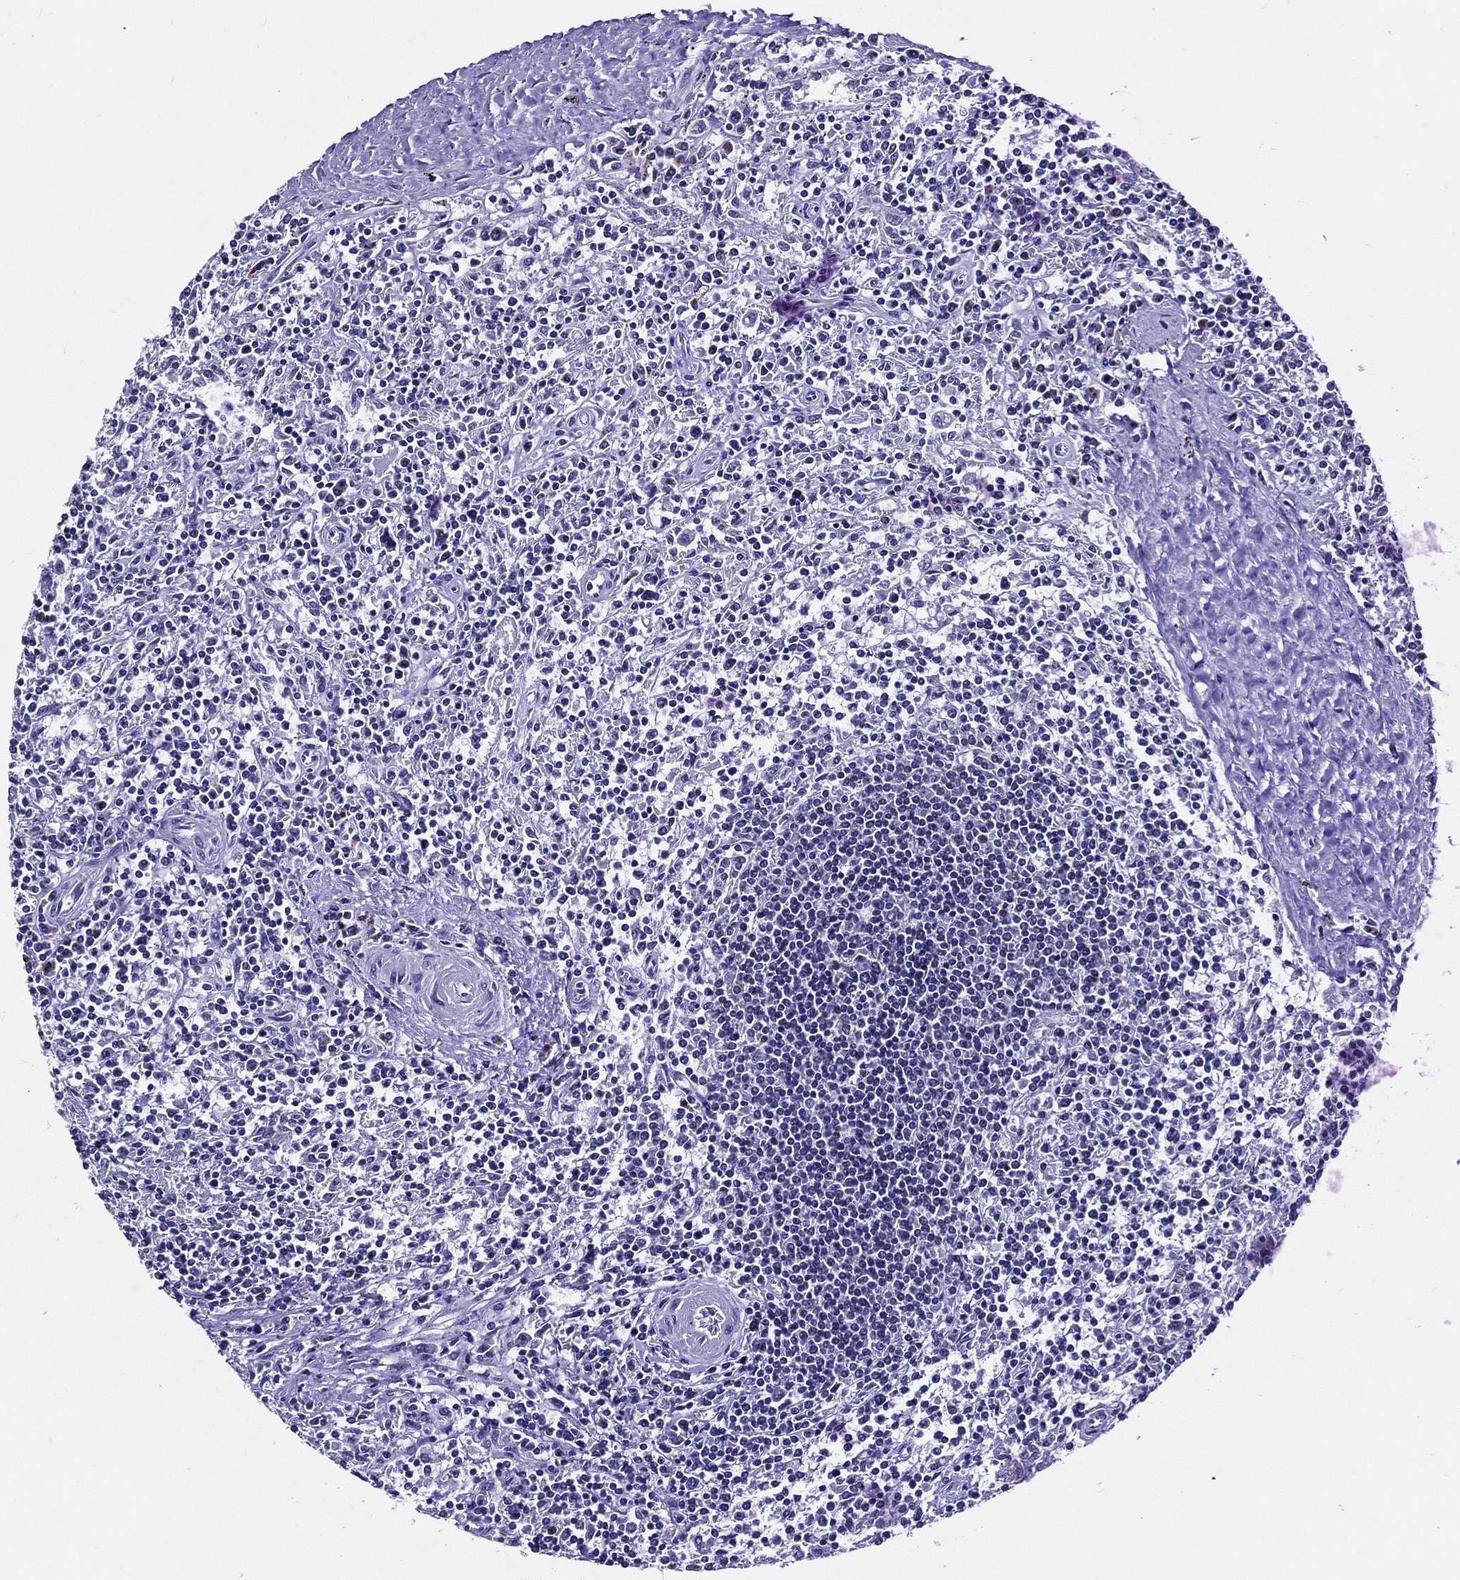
{"staining": {"intensity": "negative", "quantity": "none", "location": "none"}, "tissue": "lymphoma", "cell_type": "Tumor cells", "image_type": "cancer", "snomed": [{"axis": "morphology", "description": "Malignant lymphoma, non-Hodgkin's type, Low grade"}, {"axis": "topography", "description": "Spleen"}], "caption": "Malignant lymphoma, non-Hodgkin's type (low-grade) was stained to show a protein in brown. There is no significant staining in tumor cells.", "gene": "TICAM1", "patient": {"sex": "male", "age": 62}}